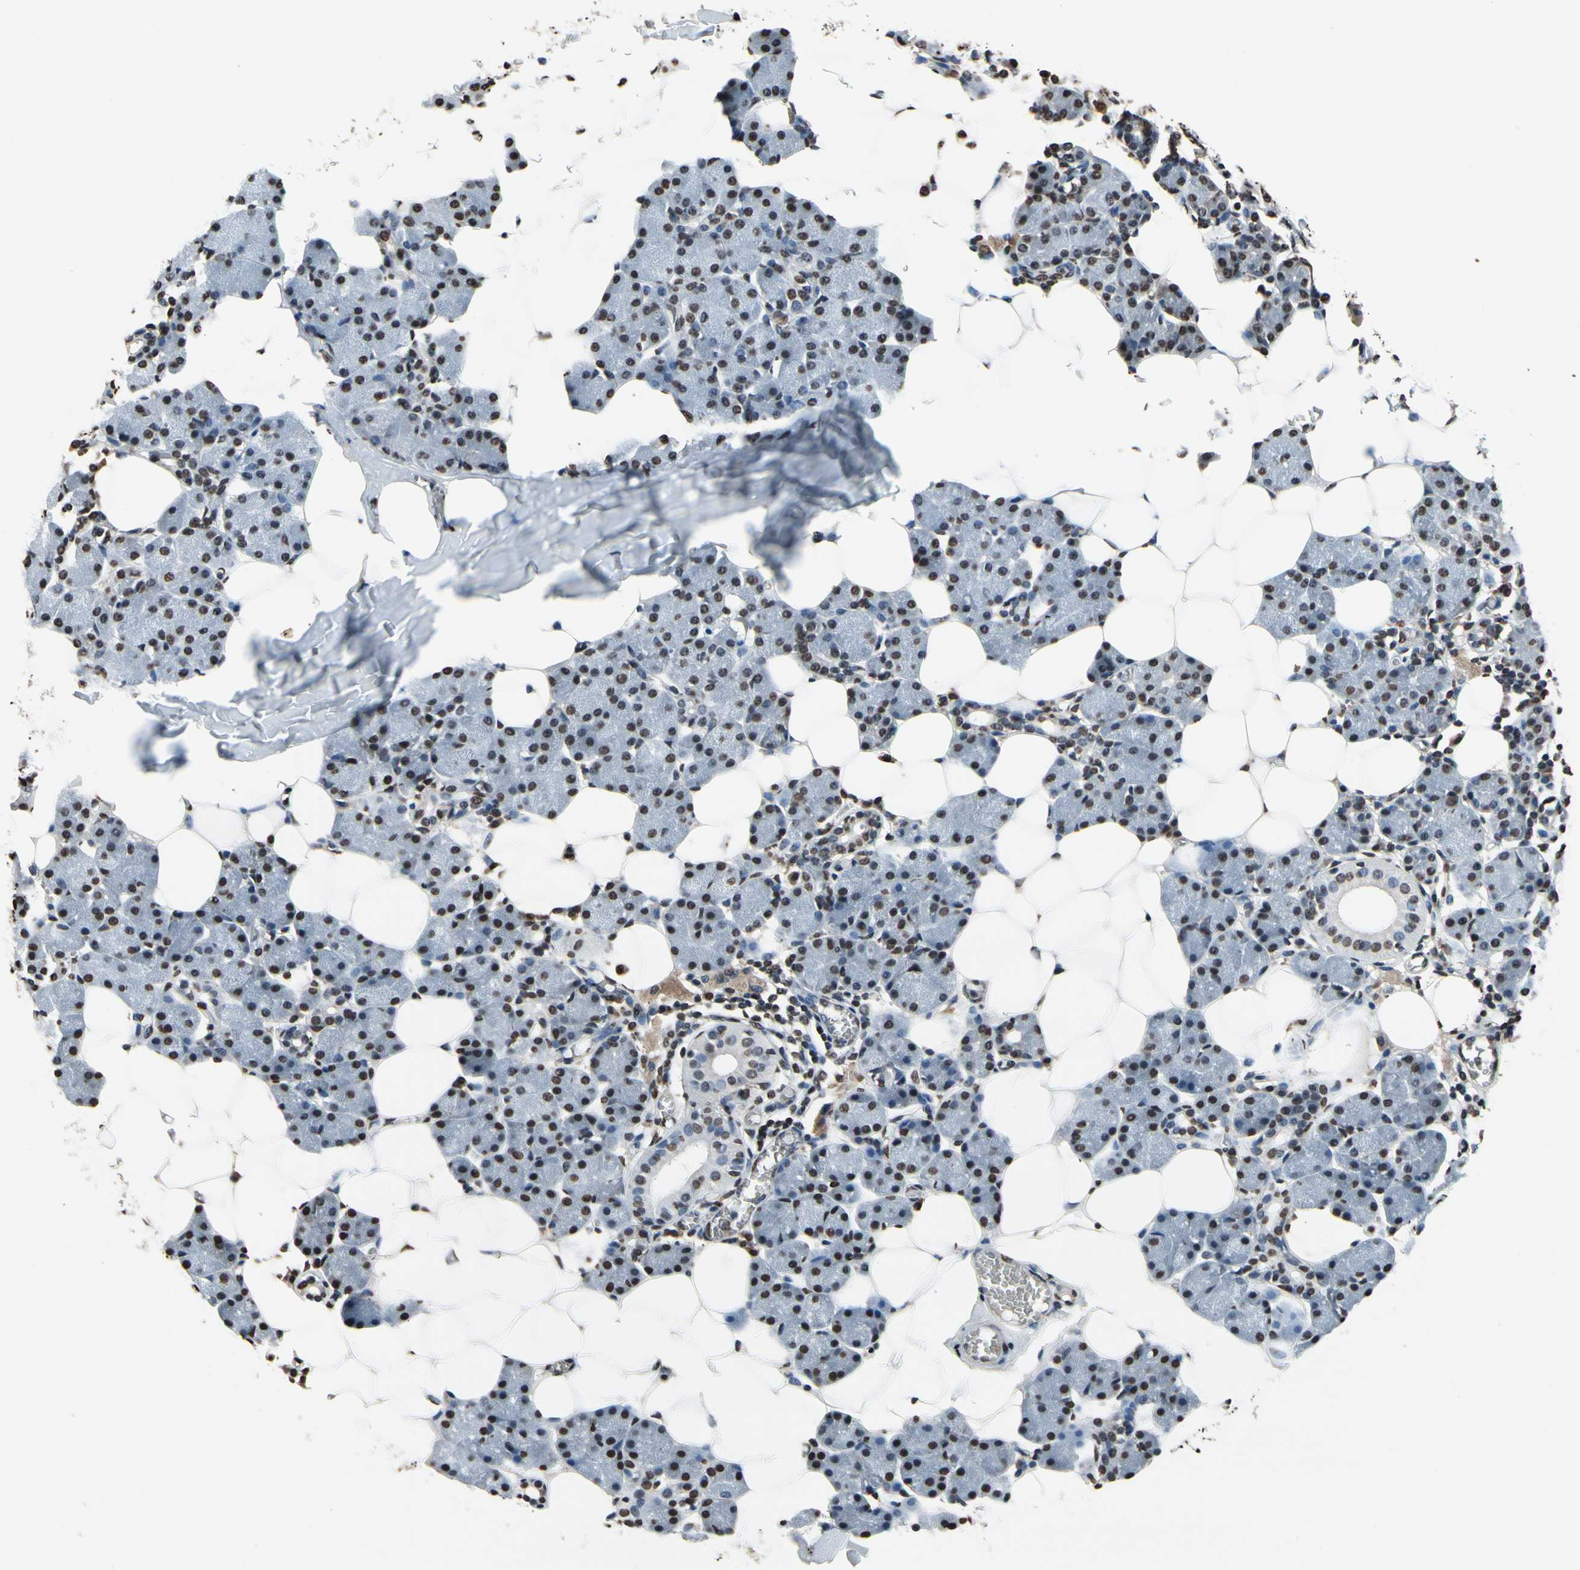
{"staining": {"intensity": "strong", "quantity": ">75%", "location": "nuclear"}, "tissue": "salivary gland", "cell_type": "Glandular cells", "image_type": "normal", "snomed": [{"axis": "morphology", "description": "Normal tissue, NOS"}, {"axis": "morphology", "description": "Adenoma, NOS"}, {"axis": "topography", "description": "Salivary gland"}], "caption": "This micrograph demonstrates immunohistochemistry (IHC) staining of unremarkable human salivary gland, with high strong nuclear staining in about >75% of glandular cells.", "gene": "HIPK2", "patient": {"sex": "female", "age": 32}}